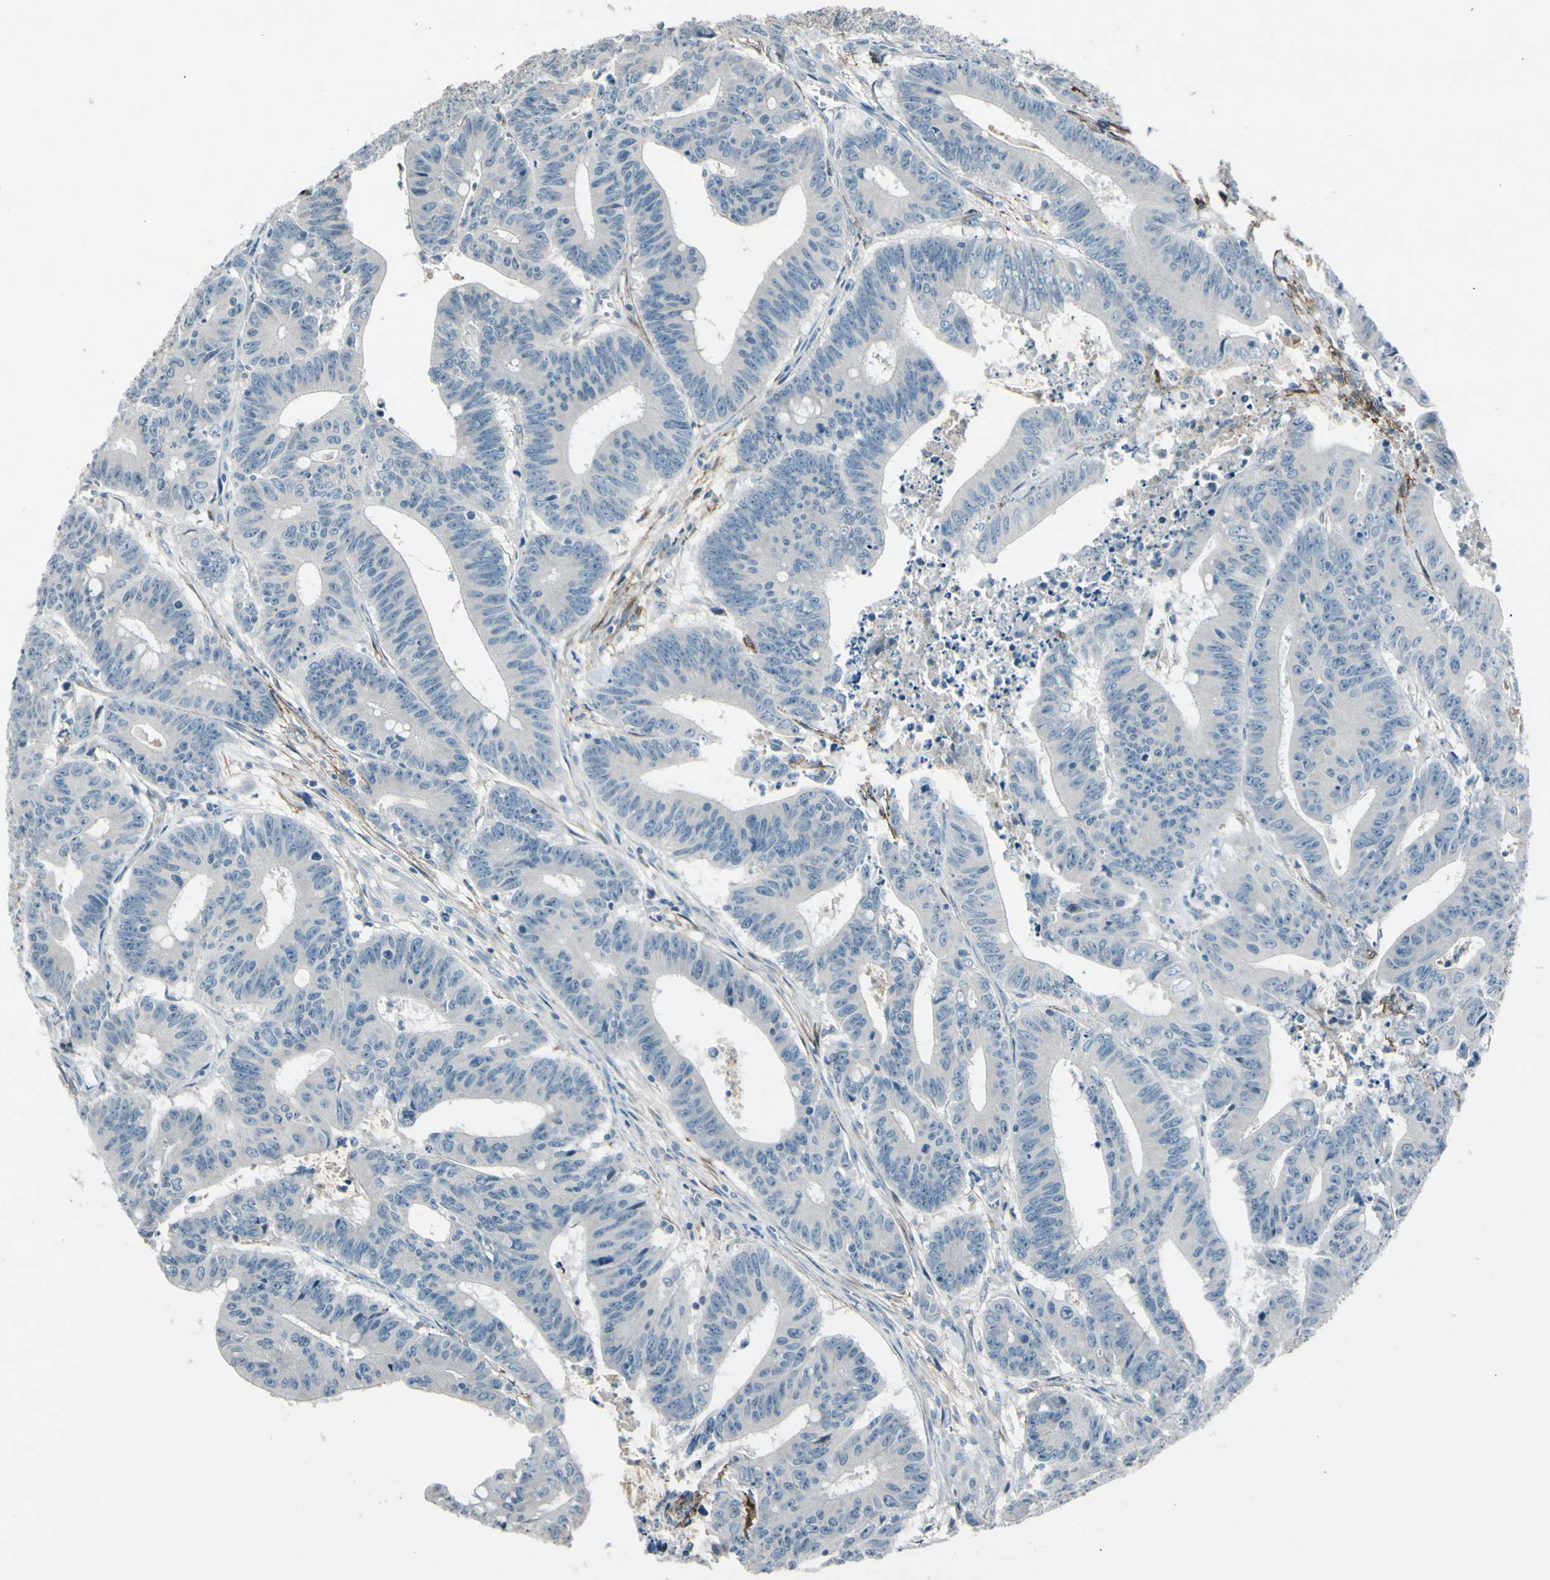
{"staining": {"intensity": "negative", "quantity": "none", "location": "none"}, "tissue": "colorectal cancer", "cell_type": "Tumor cells", "image_type": "cancer", "snomed": [{"axis": "morphology", "description": "Adenocarcinoma, NOS"}, {"axis": "topography", "description": "Colon"}], "caption": "Tumor cells show no significant expression in adenocarcinoma (colorectal).", "gene": "PDPN", "patient": {"sex": "male", "age": 45}}